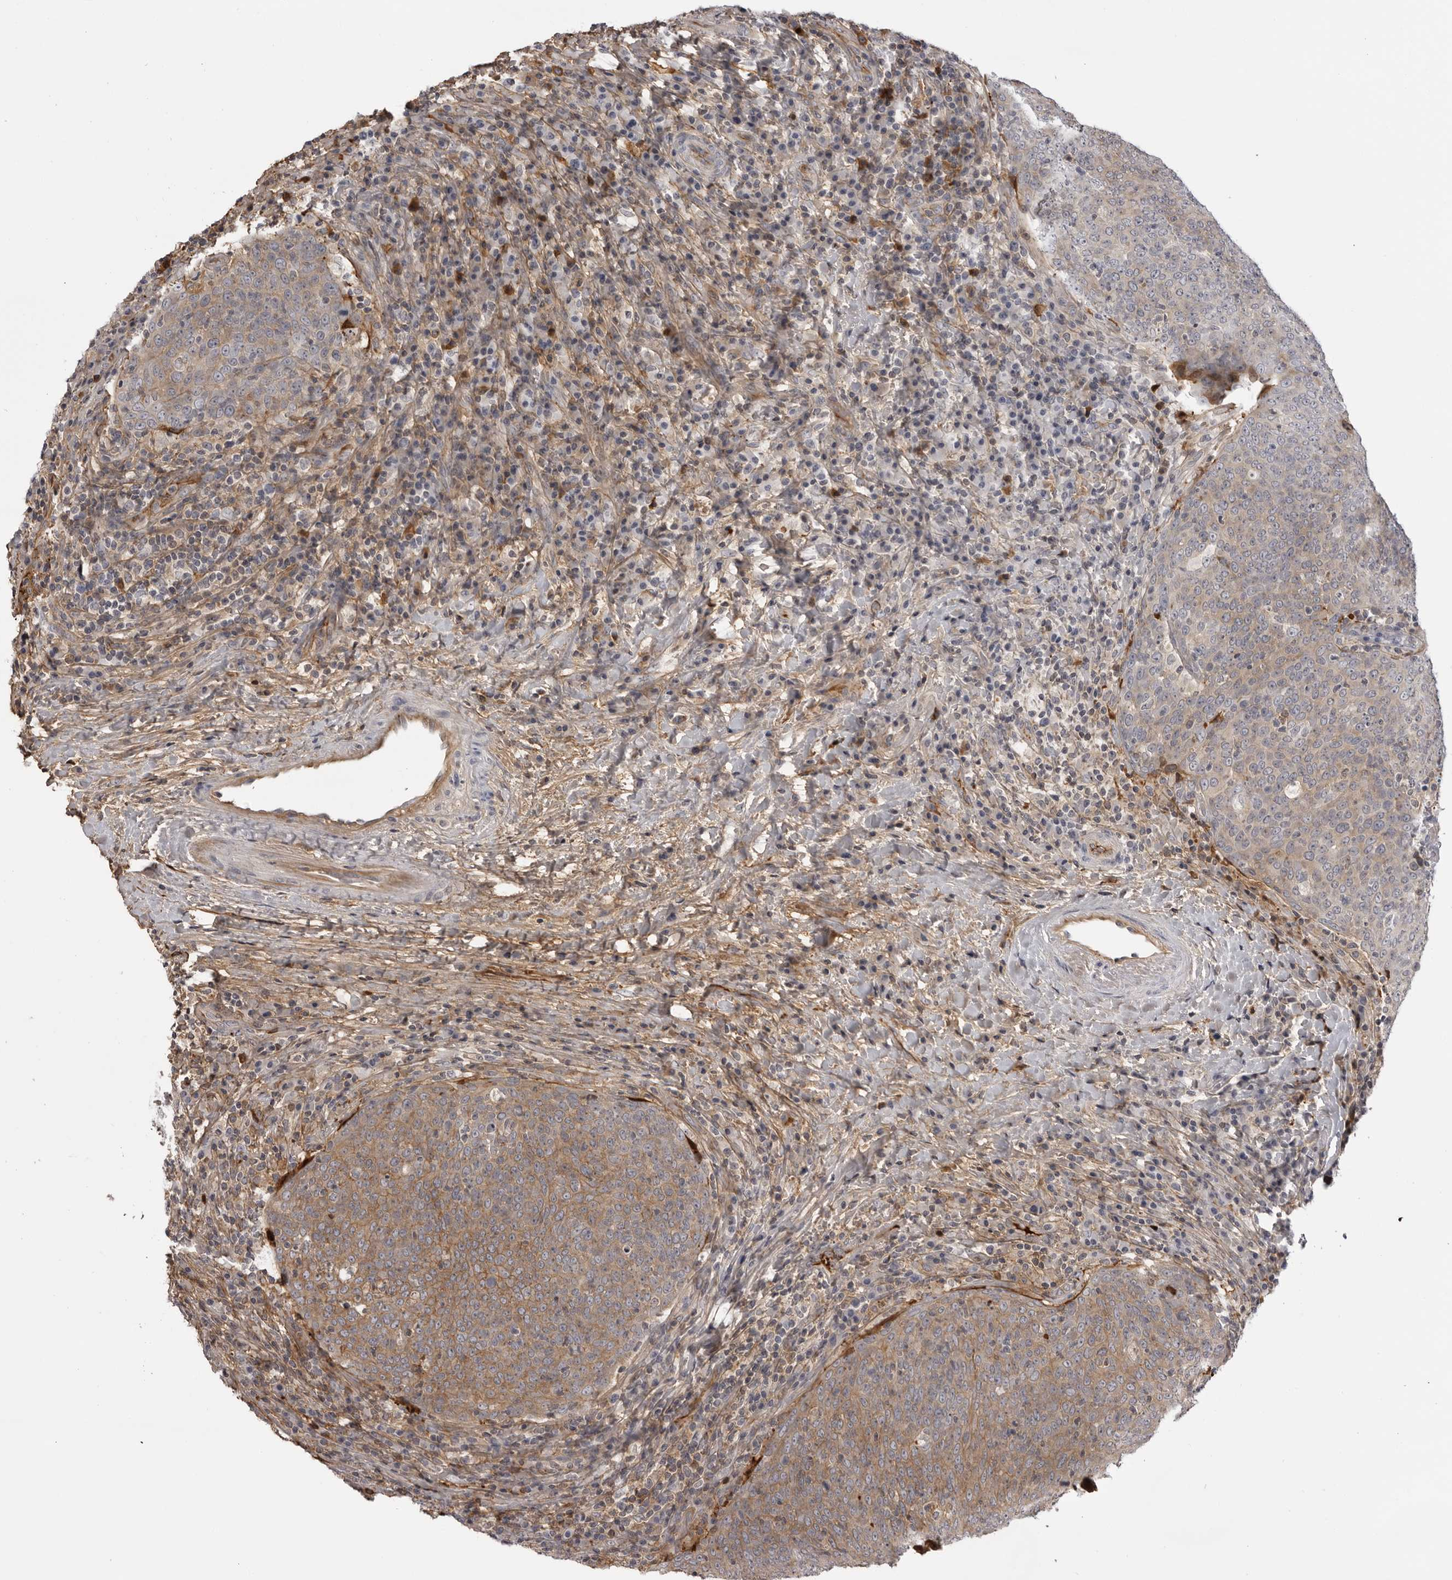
{"staining": {"intensity": "moderate", "quantity": "<25%", "location": "cytoplasmic/membranous"}, "tissue": "head and neck cancer", "cell_type": "Tumor cells", "image_type": "cancer", "snomed": [{"axis": "morphology", "description": "Squamous cell carcinoma, NOS"}, {"axis": "morphology", "description": "Squamous cell carcinoma, metastatic, NOS"}, {"axis": "topography", "description": "Lymph node"}, {"axis": "topography", "description": "Head-Neck"}], "caption": "Protein expression analysis of head and neck cancer displays moderate cytoplasmic/membranous staining in about <25% of tumor cells. (Brightfield microscopy of DAB IHC at high magnification).", "gene": "PLEKHF2", "patient": {"sex": "male", "age": 62}}